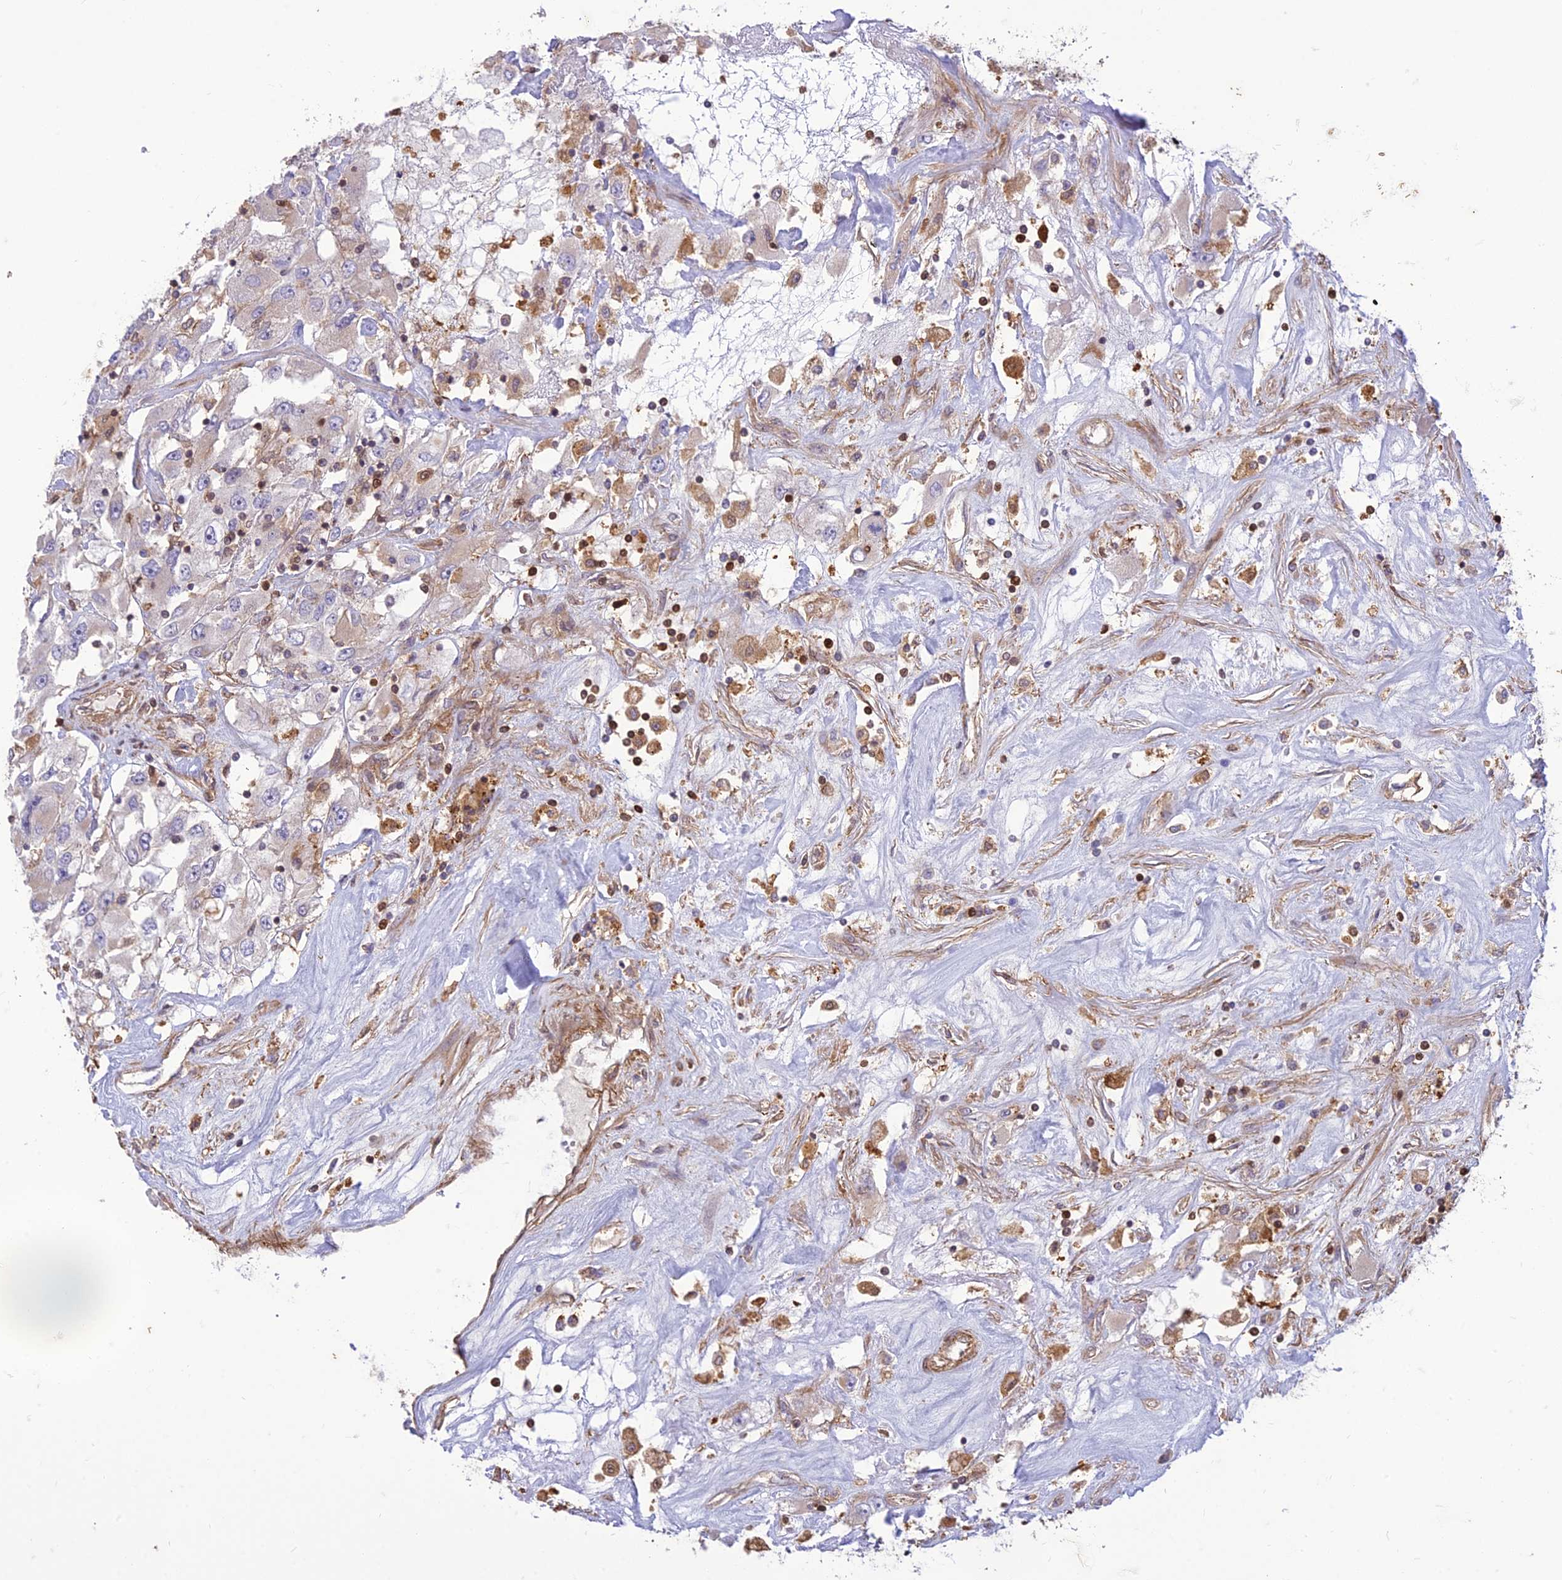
{"staining": {"intensity": "weak", "quantity": "<25%", "location": "cytoplasmic/membranous"}, "tissue": "renal cancer", "cell_type": "Tumor cells", "image_type": "cancer", "snomed": [{"axis": "morphology", "description": "Adenocarcinoma, NOS"}, {"axis": "topography", "description": "Kidney"}], "caption": "Renal adenocarcinoma was stained to show a protein in brown. There is no significant positivity in tumor cells.", "gene": "HPSE2", "patient": {"sex": "female", "age": 52}}